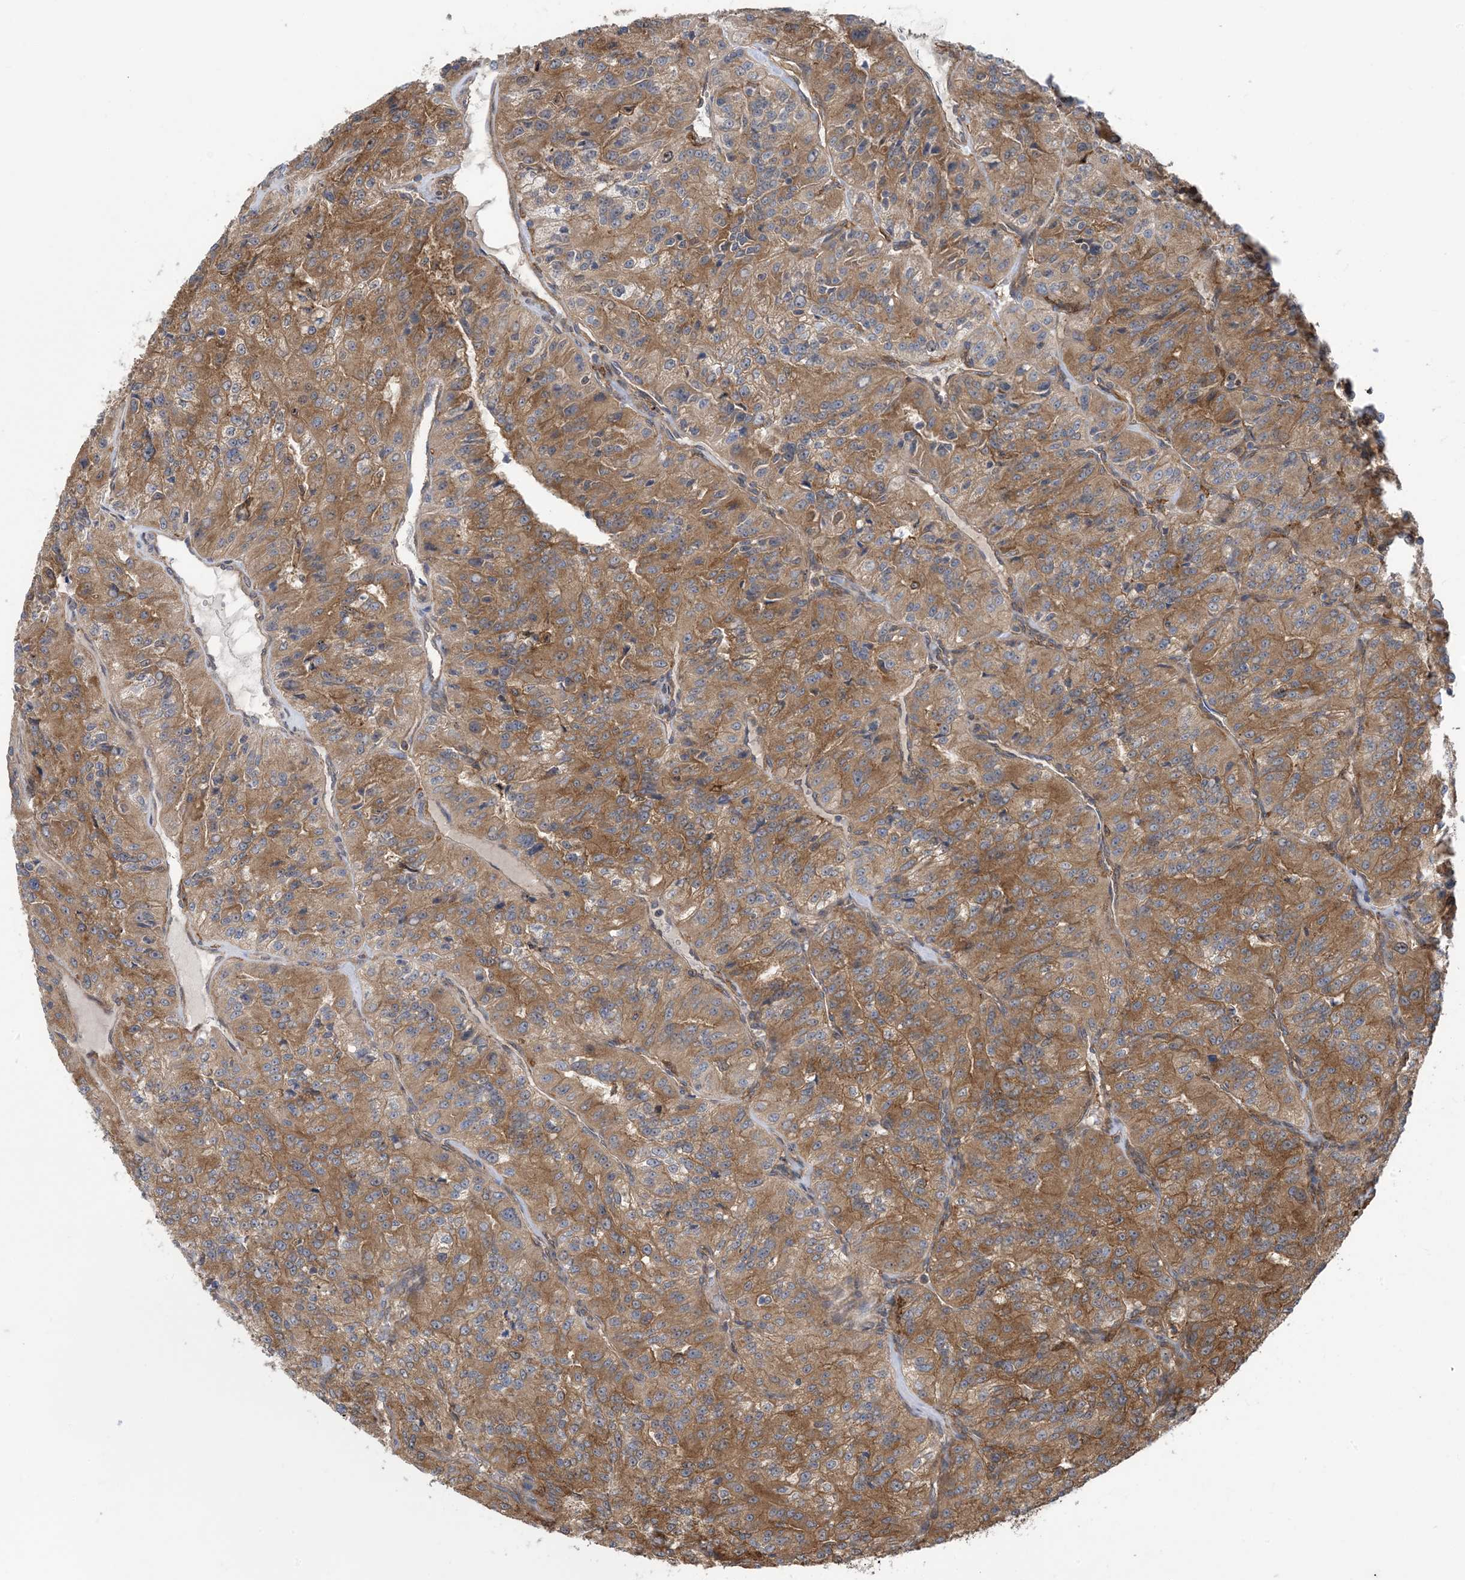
{"staining": {"intensity": "strong", "quantity": ">75%", "location": "cytoplasmic/membranous"}, "tissue": "renal cancer", "cell_type": "Tumor cells", "image_type": "cancer", "snomed": [{"axis": "morphology", "description": "Adenocarcinoma, NOS"}, {"axis": "topography", "description": "Kidney"}], "caption": "This micrograph exhibits immunohistochemistry staining of human renal cancer, with high strong cytoplasmic/membranous expression in about >75% of tumor cells.", "gene": "HS1BP3", "patient": {"sex": "female", "age": 63}}